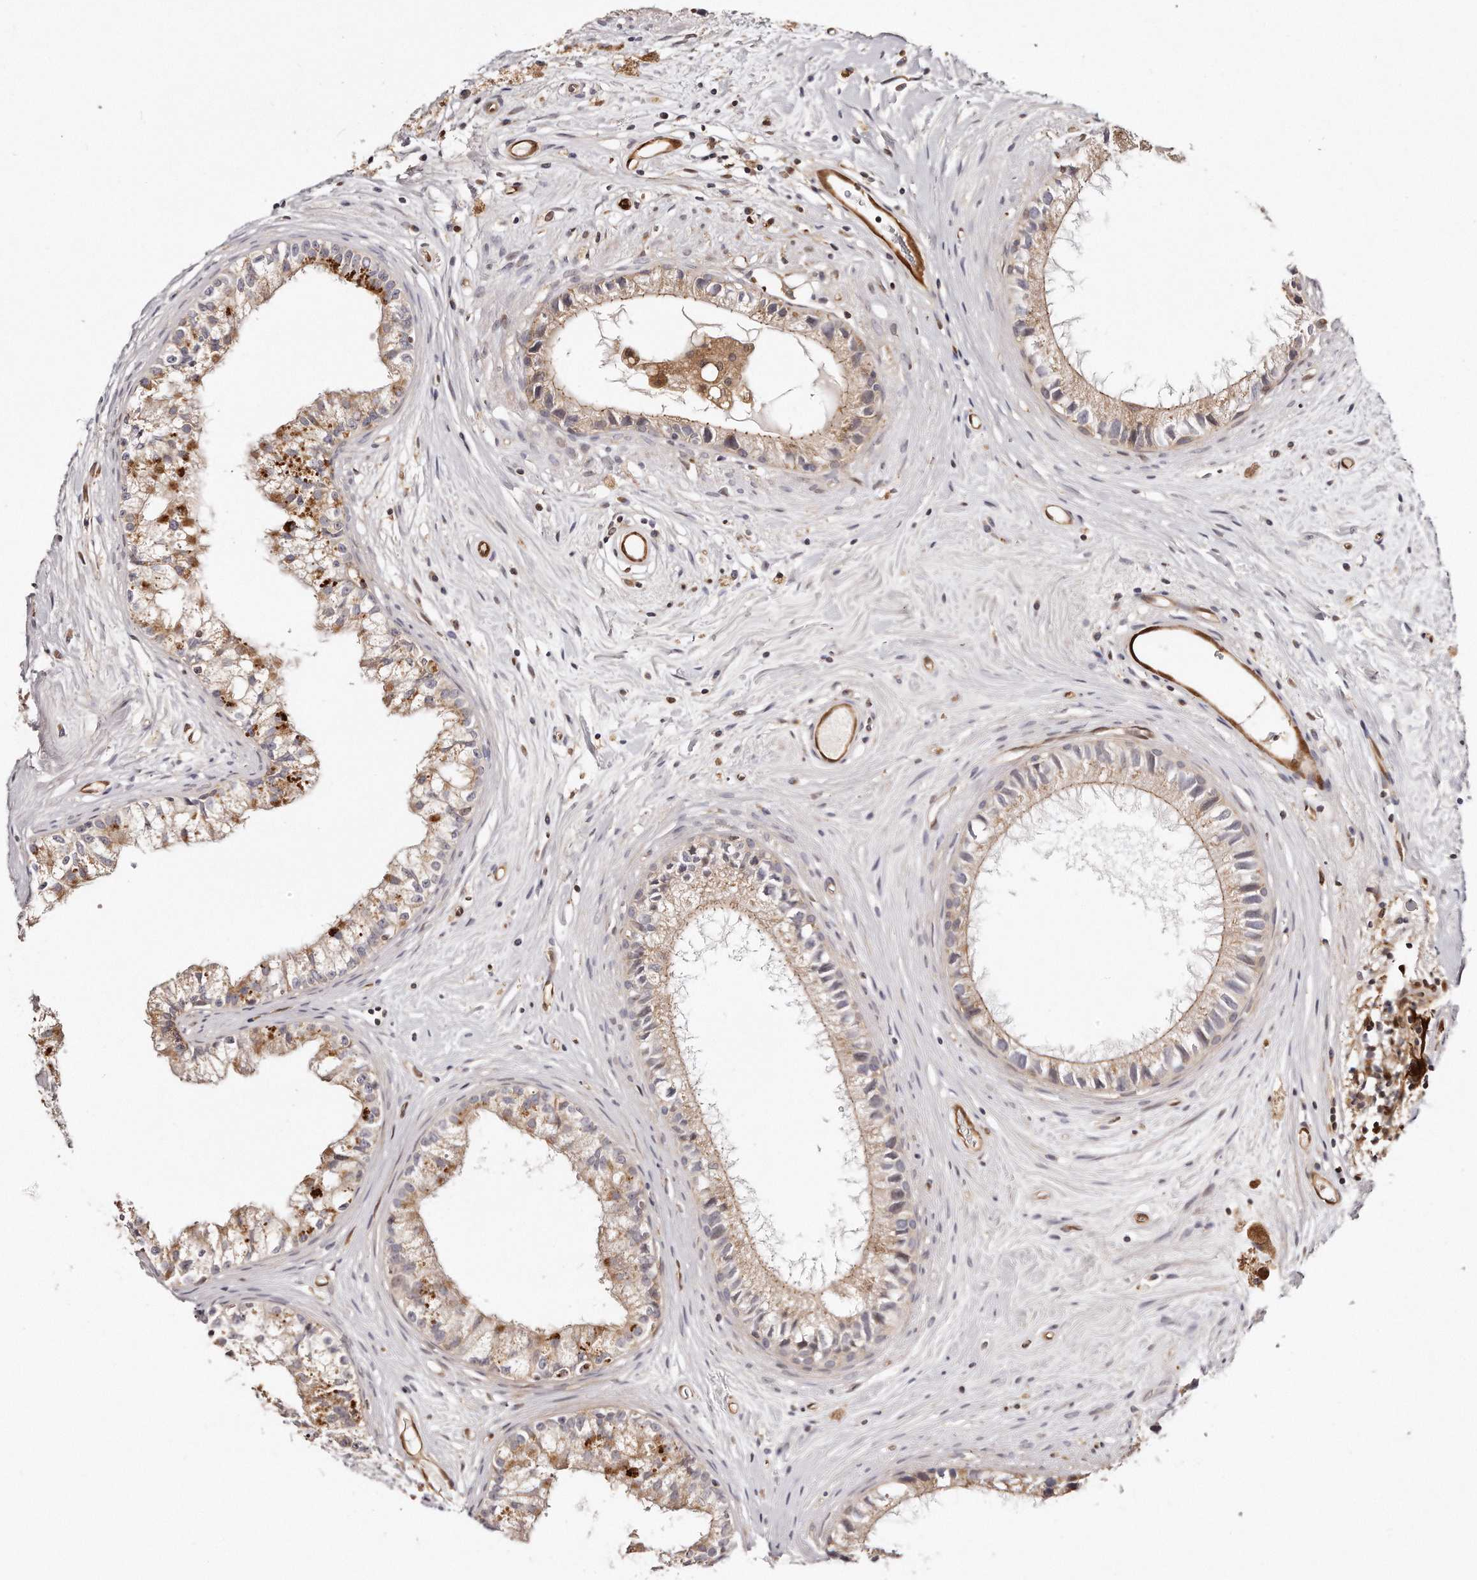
{"staining": {"intensity": "weak", "quantity": ">75%", "location": "cytoplasmic/membranous"}, "tissue": "epididymis", "cell_type": "Glandular cells", "image_type": "normal", "snomed": [{"axis": "morphology", "description": "Normal tissue, NOS"}, {"axis": "topography", "description": "Epididymis"}], "caption": "A brown stain labels weak cytoplasmic/membranous positivity of a protein in glandular cells of benign epididymis. The staining was performed using DAB to visualize the protein expression in brown, while the nuclei were stained in blue with hematoxylin (Magnification: 20x).", "gene": "GBP4", "patient": {"sex": "male", "age": 80}}